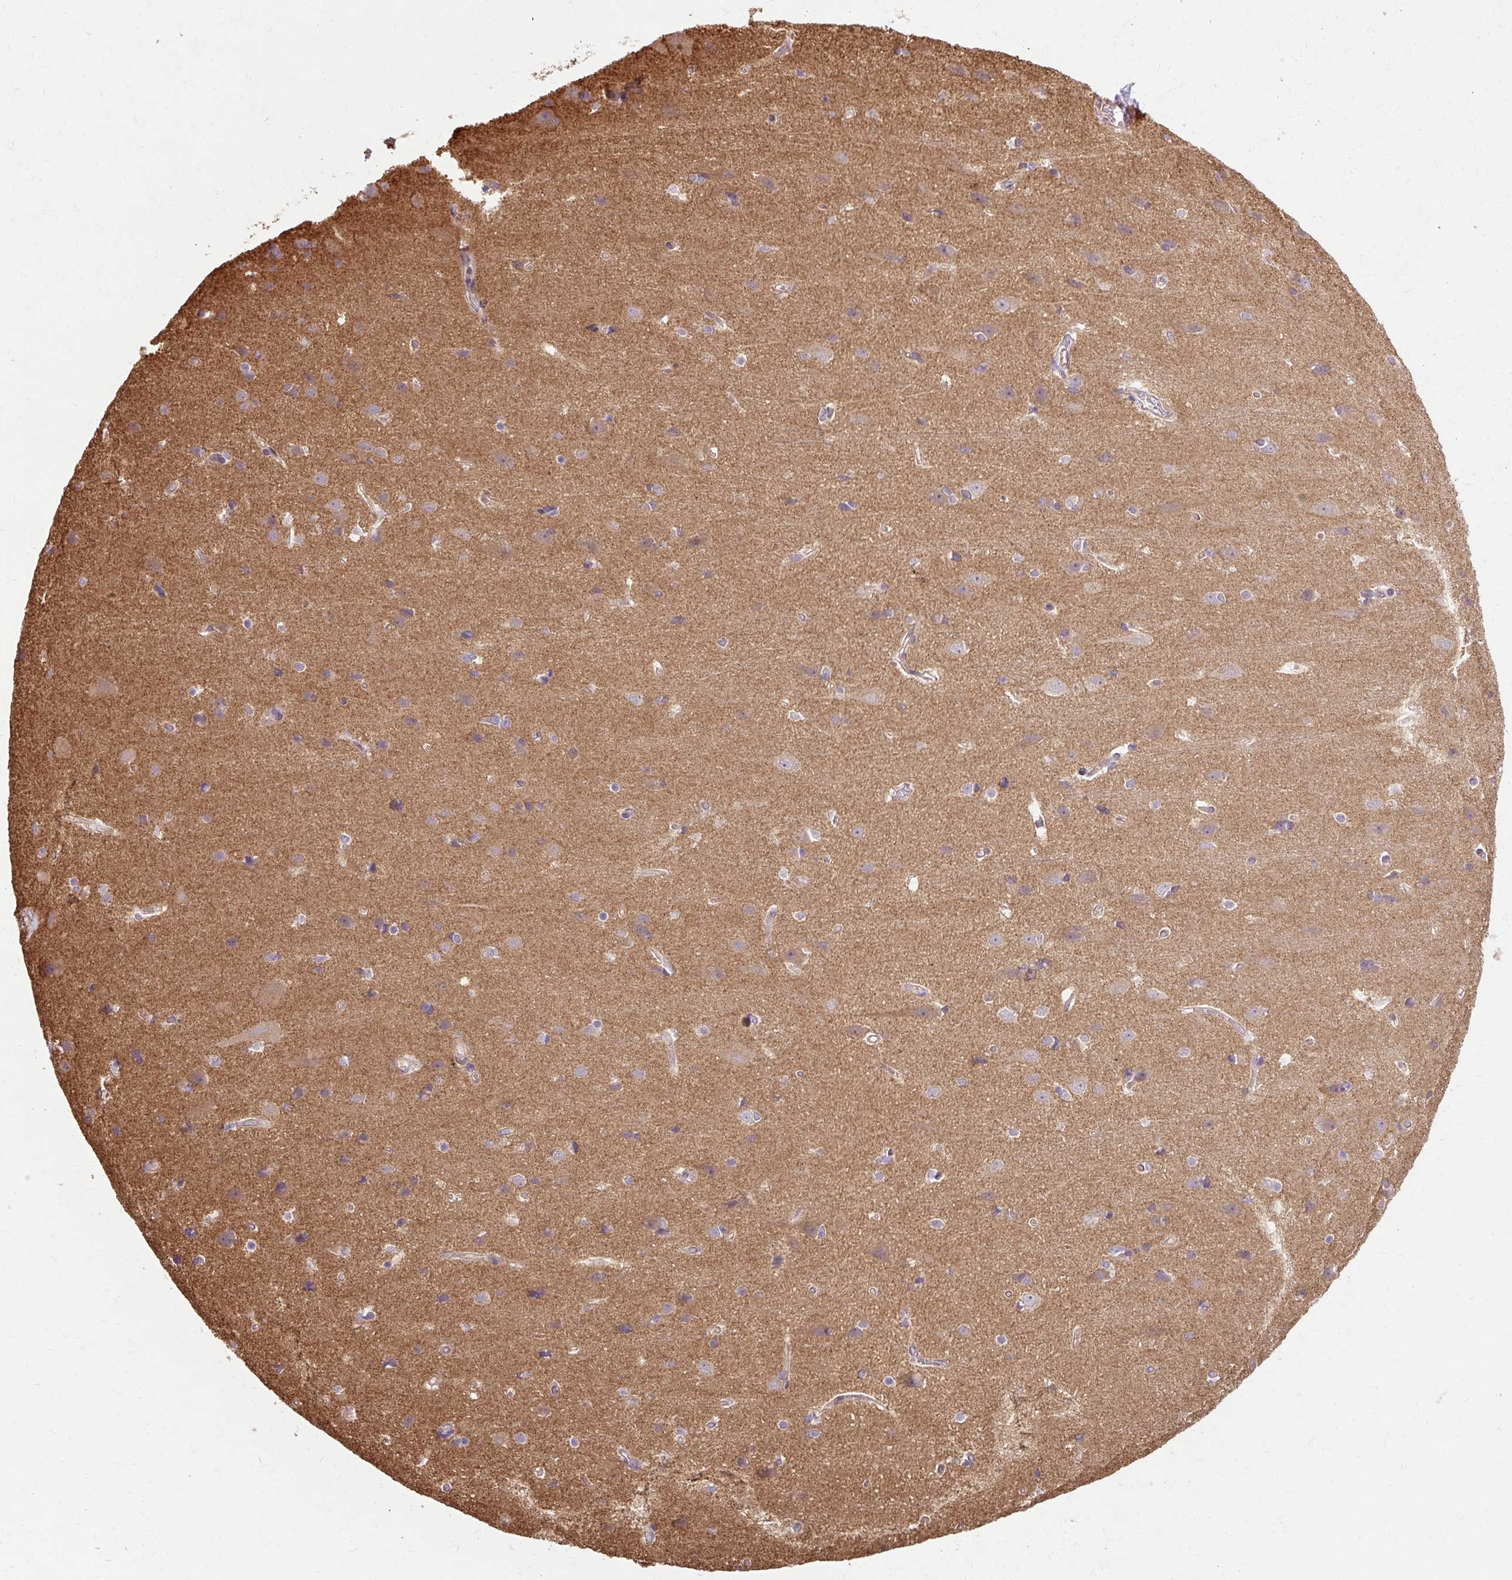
{"staining": {"intensity": "weak", "quantity": ">75%", "location": "cytoplasmic/membranous"}, "tissue": "cerebral cortex", "cell_type": "Endothelial cells", "image_type": "normal", "snomed": [{"axis": "morphology", "description": "Normal tissue, NOS"}, {"axis": "topography", "description": "Cerebral cortex"}], "caption": "Cerebral cortex stained with DAB immunohistochemistry reveals low levels of weak cytoplasmic/membranous positivity in about >75% of endothelial cells.", "gene": "FLRT1", "patient": {"sex": "male", "age": 37}}